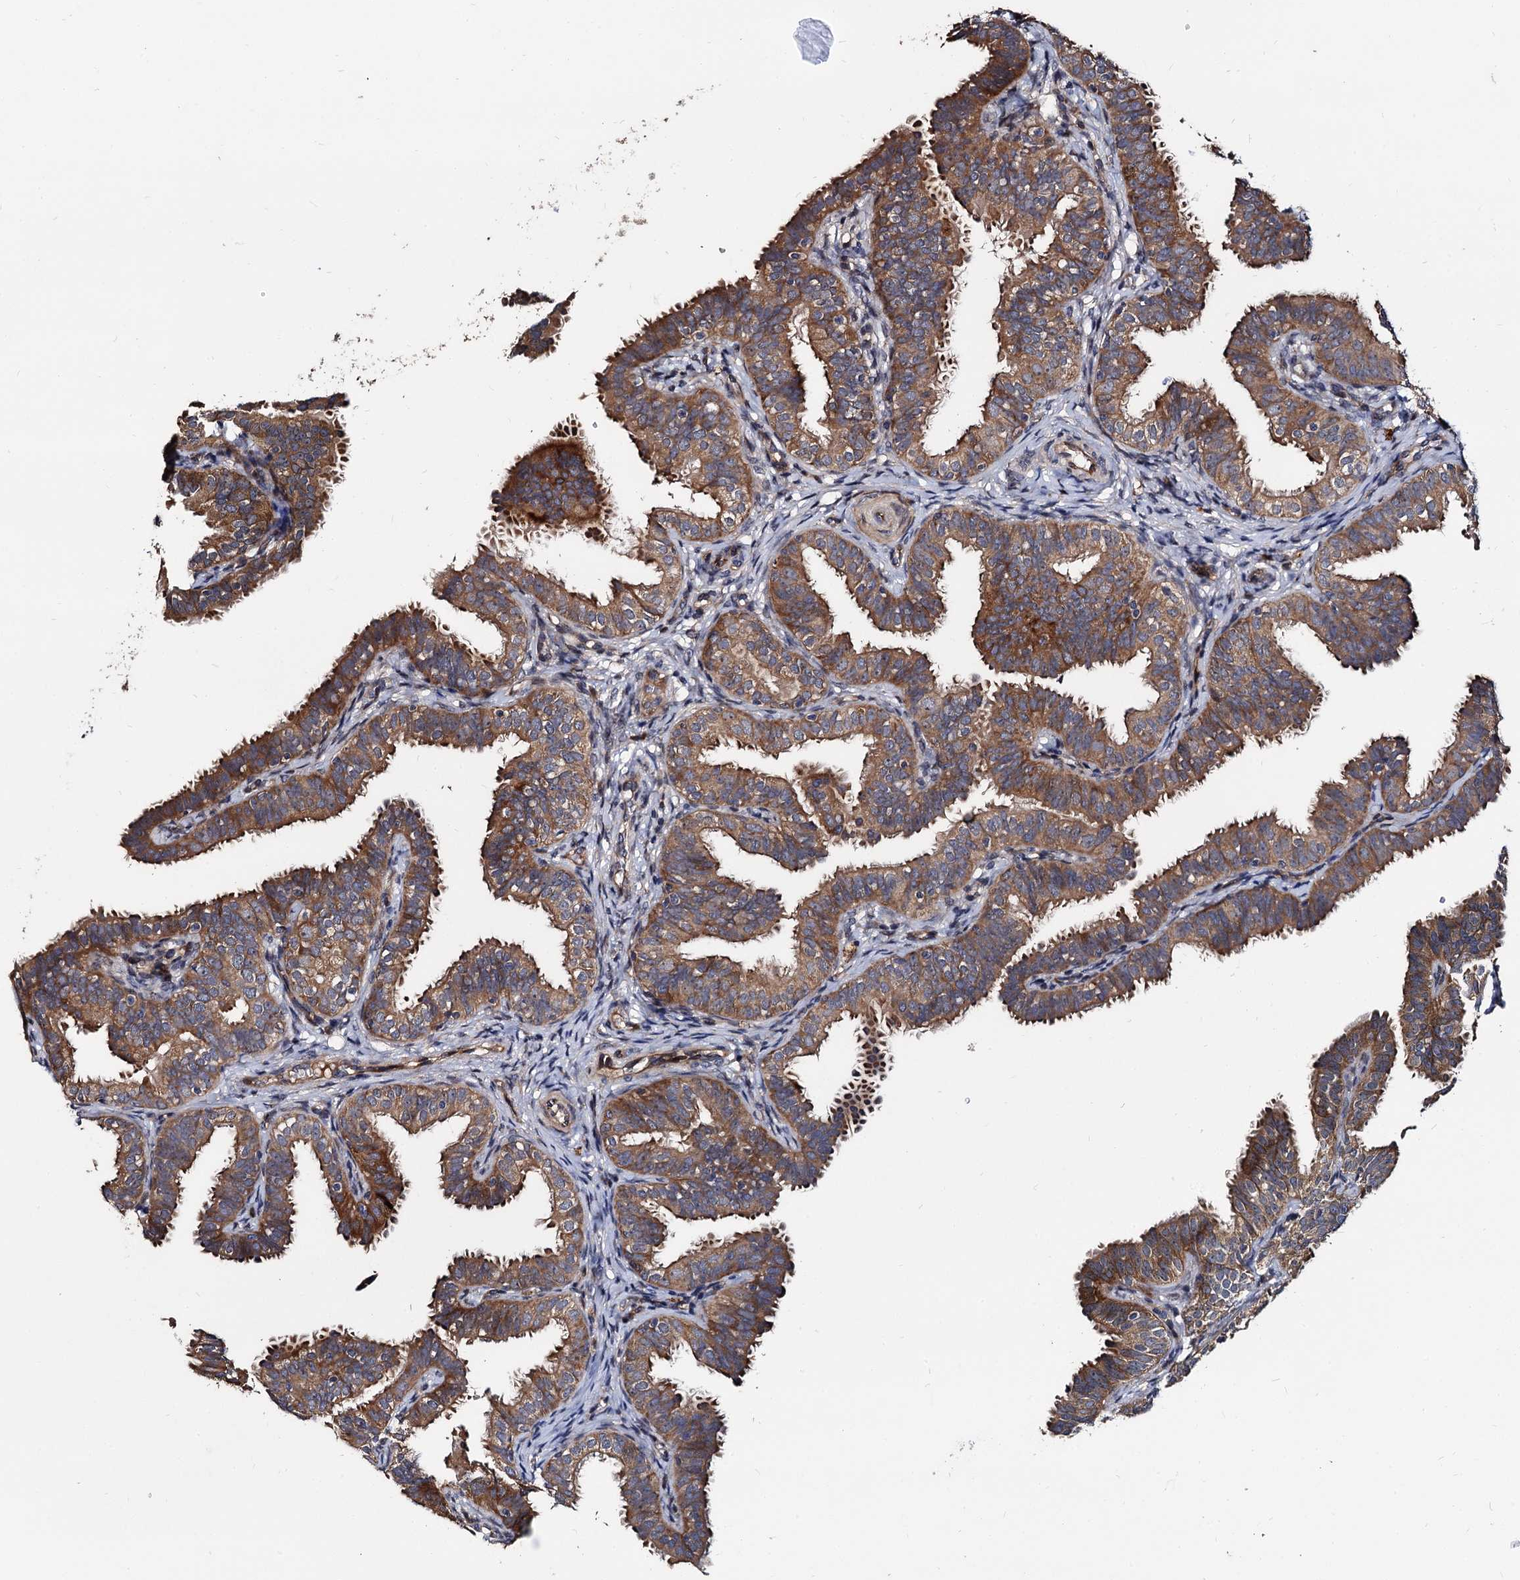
{"staining": {"intensity": "moderate", "quantity": ">75%", "location": "cytoplasmic/membranous"}, "tissue": "fallopian tube", "cell_type": "Glandular cells", "image_type": "normal", "snomed": [{"axis": "morphology", "description": "Normal tissue, NOS"}, {"axis": "topography", "description": "Fallopian tube"}], "caption": "IHC of normal human fallopian tube reveals medium levels of moderate cytoplasmic/membranous positivity in approximately >75% of glandular cells. Using DAB (3,3'-diaminobenzidine) (brown) and hematoxylin (blue) stains, captured at high magnification using brightfield microscopy.", "gene": "WWC3", "patient": {"sex": "female", "age": 35}}